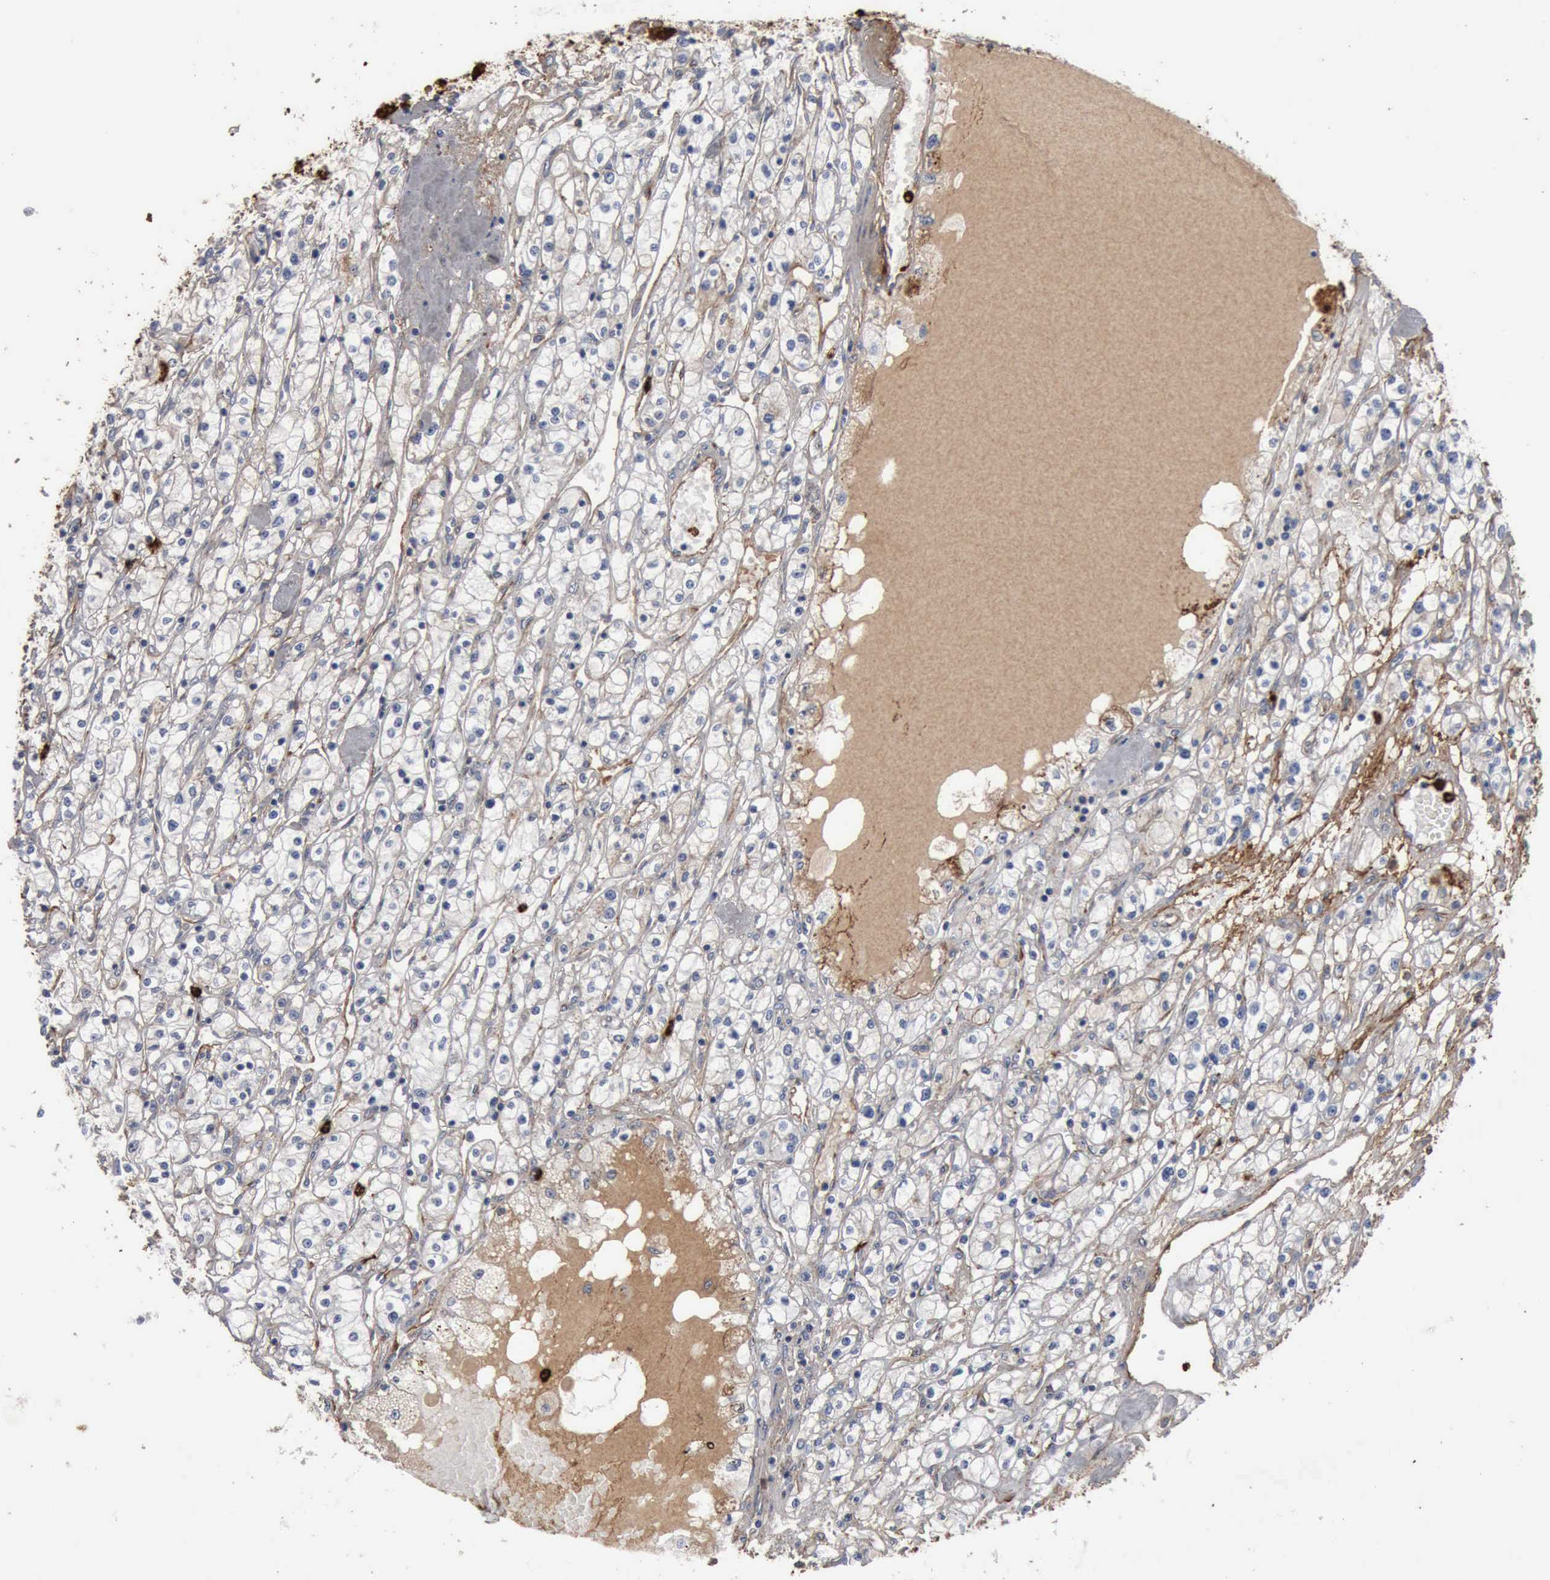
{"staining": {"intensity": "weak", "quantity": "25%-75%", "location": "cytoplasmic/membranous"}, "tissue": "renal cancer", "cell_type": "Tumor cells", "image_type": "cancer", "snomed": [{"axis": "morphology", "description": "Adenocarcinoma, NOS"}, {"axis": "topography", "description": "Kidney"}], "caption": "This image reveals immunohistochemistry (IHC) staining of human renal cancer, with low weak cytoplasmic/membranous positivity in approximately 25%-75% of tumor cells.", "gene": "FN1", "patient": {"sex": "male", "age": 56}}